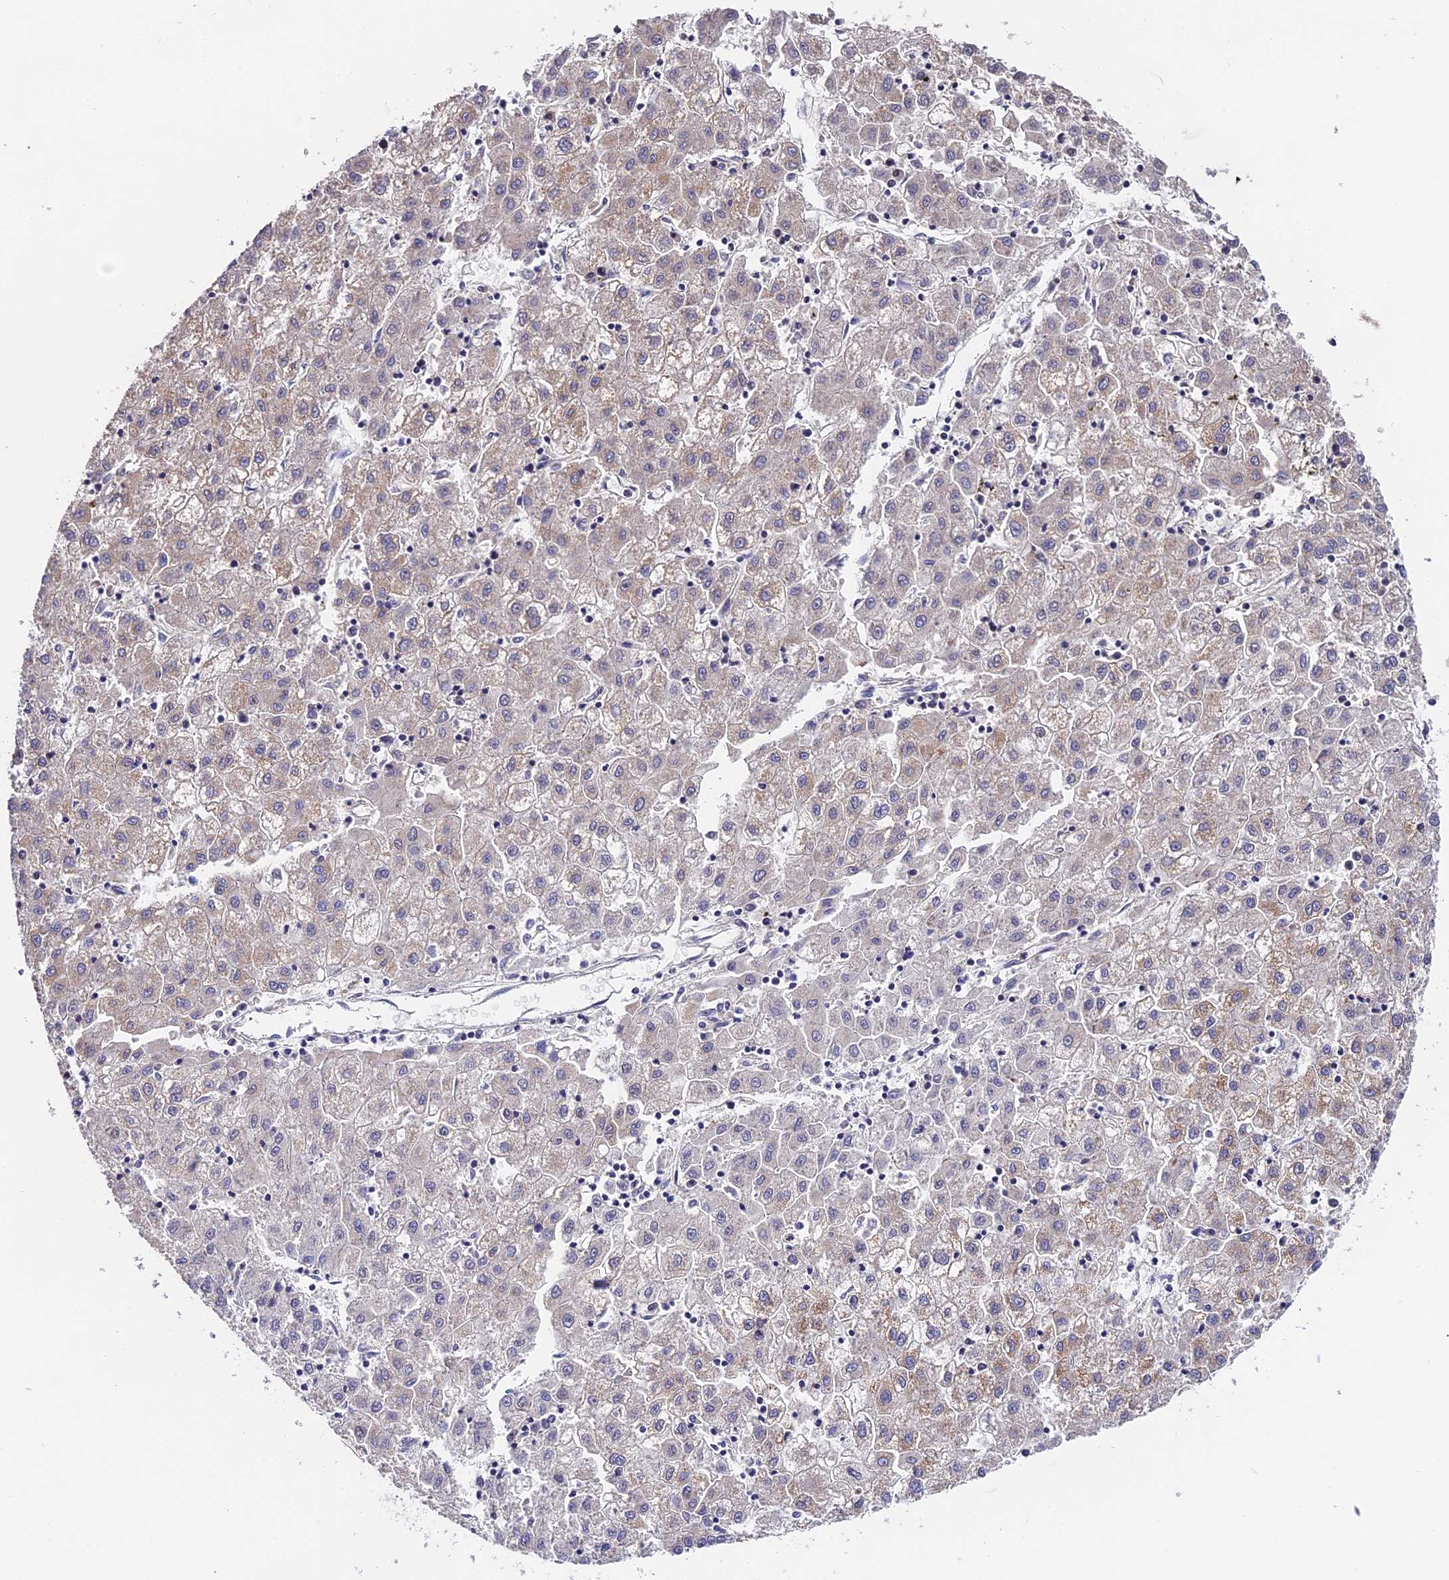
{"staining": {"intensity": "moderate", "quantity": "<25%", "location": "cytoplasmic/membranous"}, "tissue": "liver cancer", "cell_type": "Tumor cells", "image_type": "cancer", "snomed": [{"axis": "morphology", "description": "Carcinoma, Hepatocellular, NOS"}, {"axis": "topography", "description": "Liver"}], "caption": "Immunohistochemical staining of human liver hepatocellular carcinoma demonstrates low levels of moderate cytoplasmic/membranous expression in approximately <25% of tumor cells.", "gene": "TRMT1", "patient": {"sex": "male", "age": 72}}